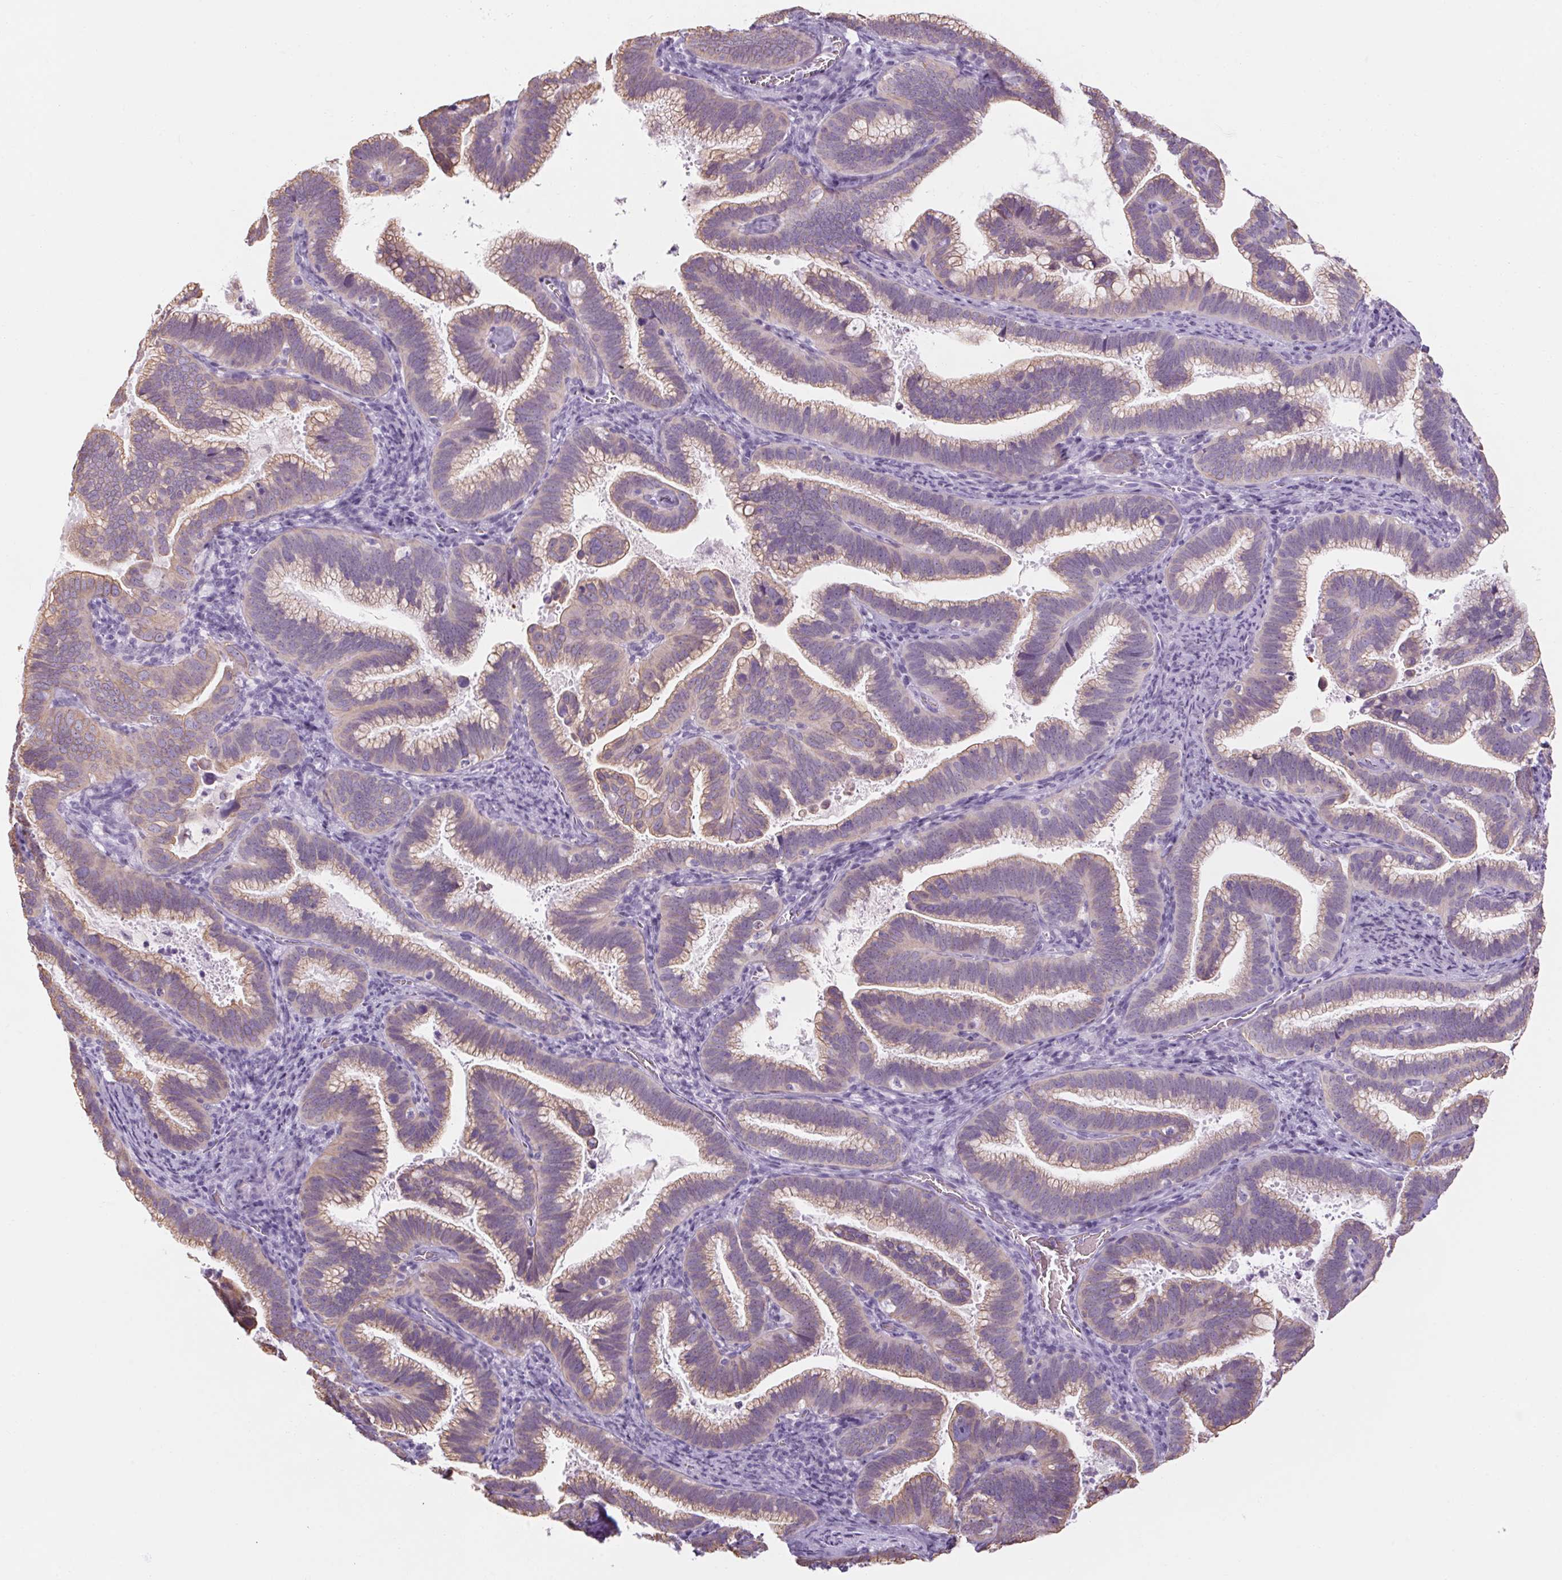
{"staining": {"intensity": "weak", "quantity": ">75%", "location": "cytoplasmic/membranous"}, "tissue": "cervical cancer", "cell_type": "Tumor cells", "image_type": "cancer", "snomed": [{"axis": "morphology", "description": "Adenocarcinoma, NOS"}, {"axis": "topography", "description": "Cervix"}], "caption": "IHC (DAB (3,3'-diaminobenzidine)) staining of cervical cancer (adenocarcinoma) reveals weak cytoplasmic/membranous protein positivity in about >75% of tumor cells. The staining is performed using DAB brown chromogen to label protein expression. The nuclei are counter-stained blue using hematoxylin.", "gene": "RPTN", "patient": {"sex": "female", "age": 61}}